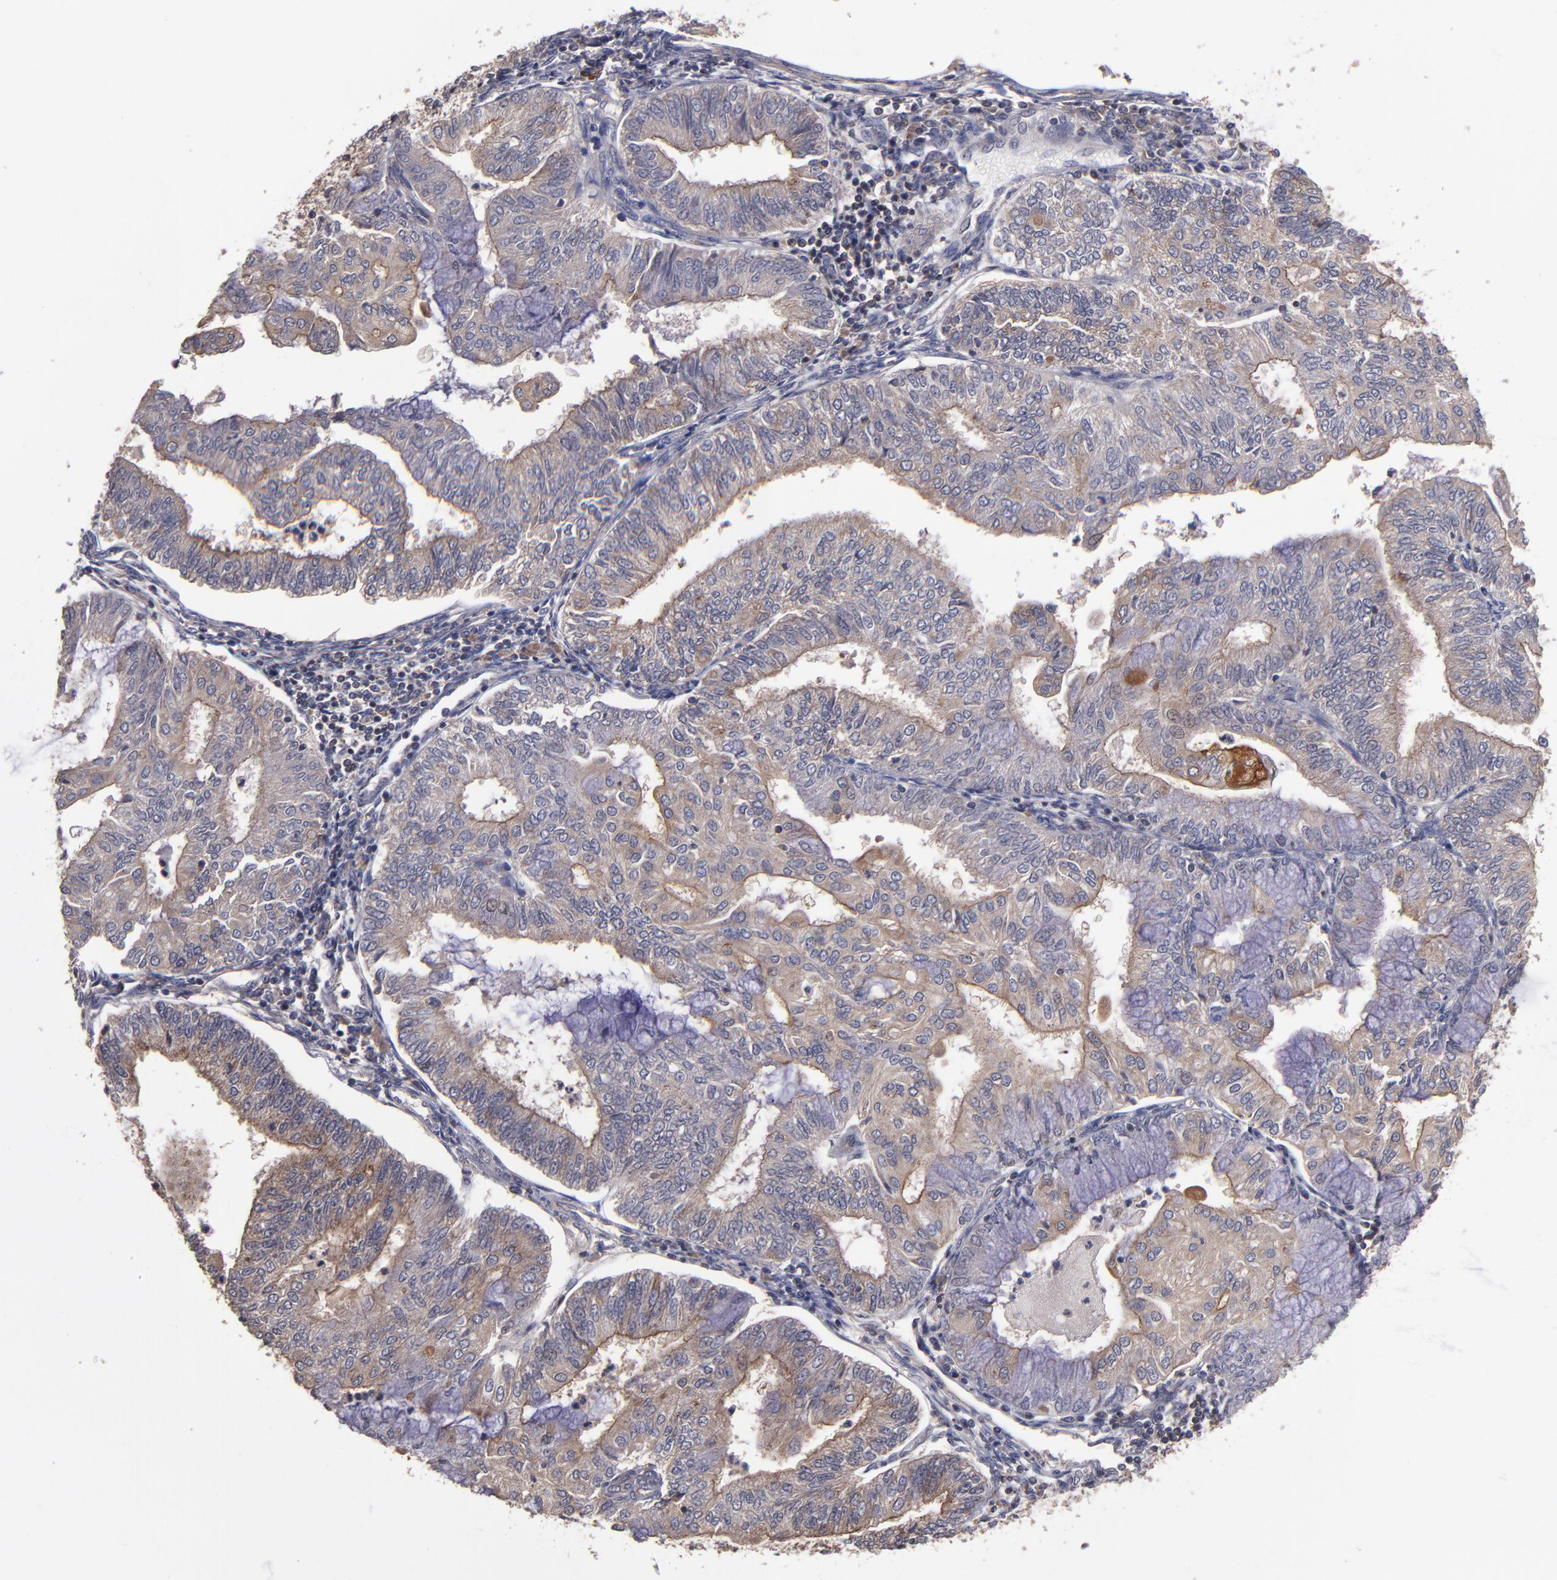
{"staining": {"intensity": "moderate", "quantity": "25%-75%", "location": "cytoplasmic/membranous"}, "tissue": "endometrial cancer", "cell_type": "Tumor cells", "image_type": "cancer", "snomed": [{"axis": "morphology", "description": "Adenocarcinoma, NOS"}, {"axis": "topography", "description": "Endometrium"}], "caption": "Protein positivity by immunohistochemistry shows moderate cytoplasmic/membranous staining in approximately 25%-75% of tumor cells in endometrial cancer (adenocarcinoma). The staining is performed using DAB brown chromogen to label protein expression. The nuclei are counter-stained blue using hematoxylin.", "gene": "NF2", "patient": {"sex": "female", "age": 59}}